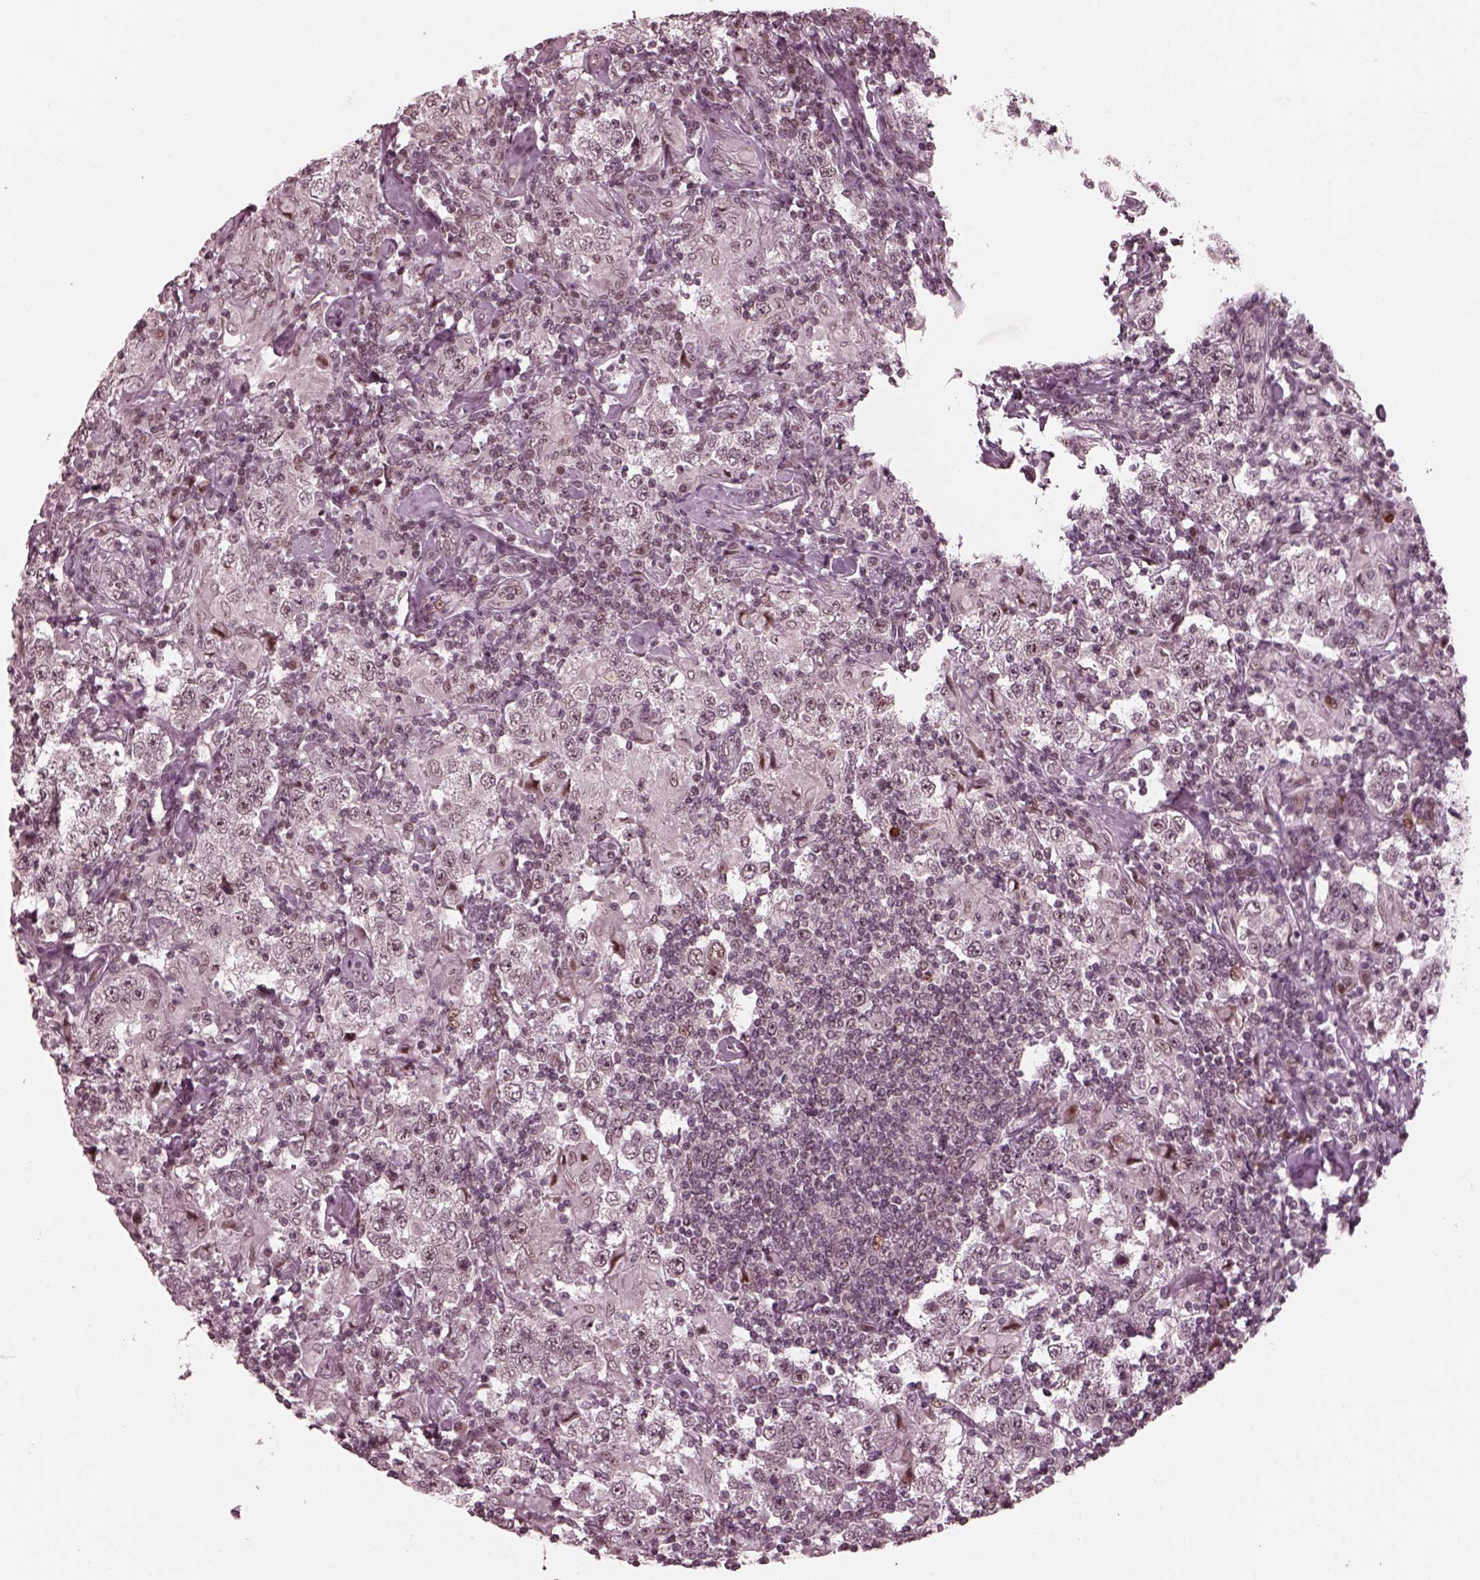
{"staining": {"intensity": "negative", "quantity": "none", "location": "none"}, "tissue": "testis cancer", "cell_type": "Tumor cells", "image_type": "cancer", "snomed": [{"axis": "morphology", "description": "Seminoma, NOS"}, {"axis": "morphology", "description": "Carcinoma, Embryonal, NOS"}, {"axis": "topography", "description": "Testis"}], "caption": "Tumor cells are negative for brown protein staining in embryonal carcinoma (testis).", "gene": "TRIB3", "patient": {"sex": "male", "age": 41}}